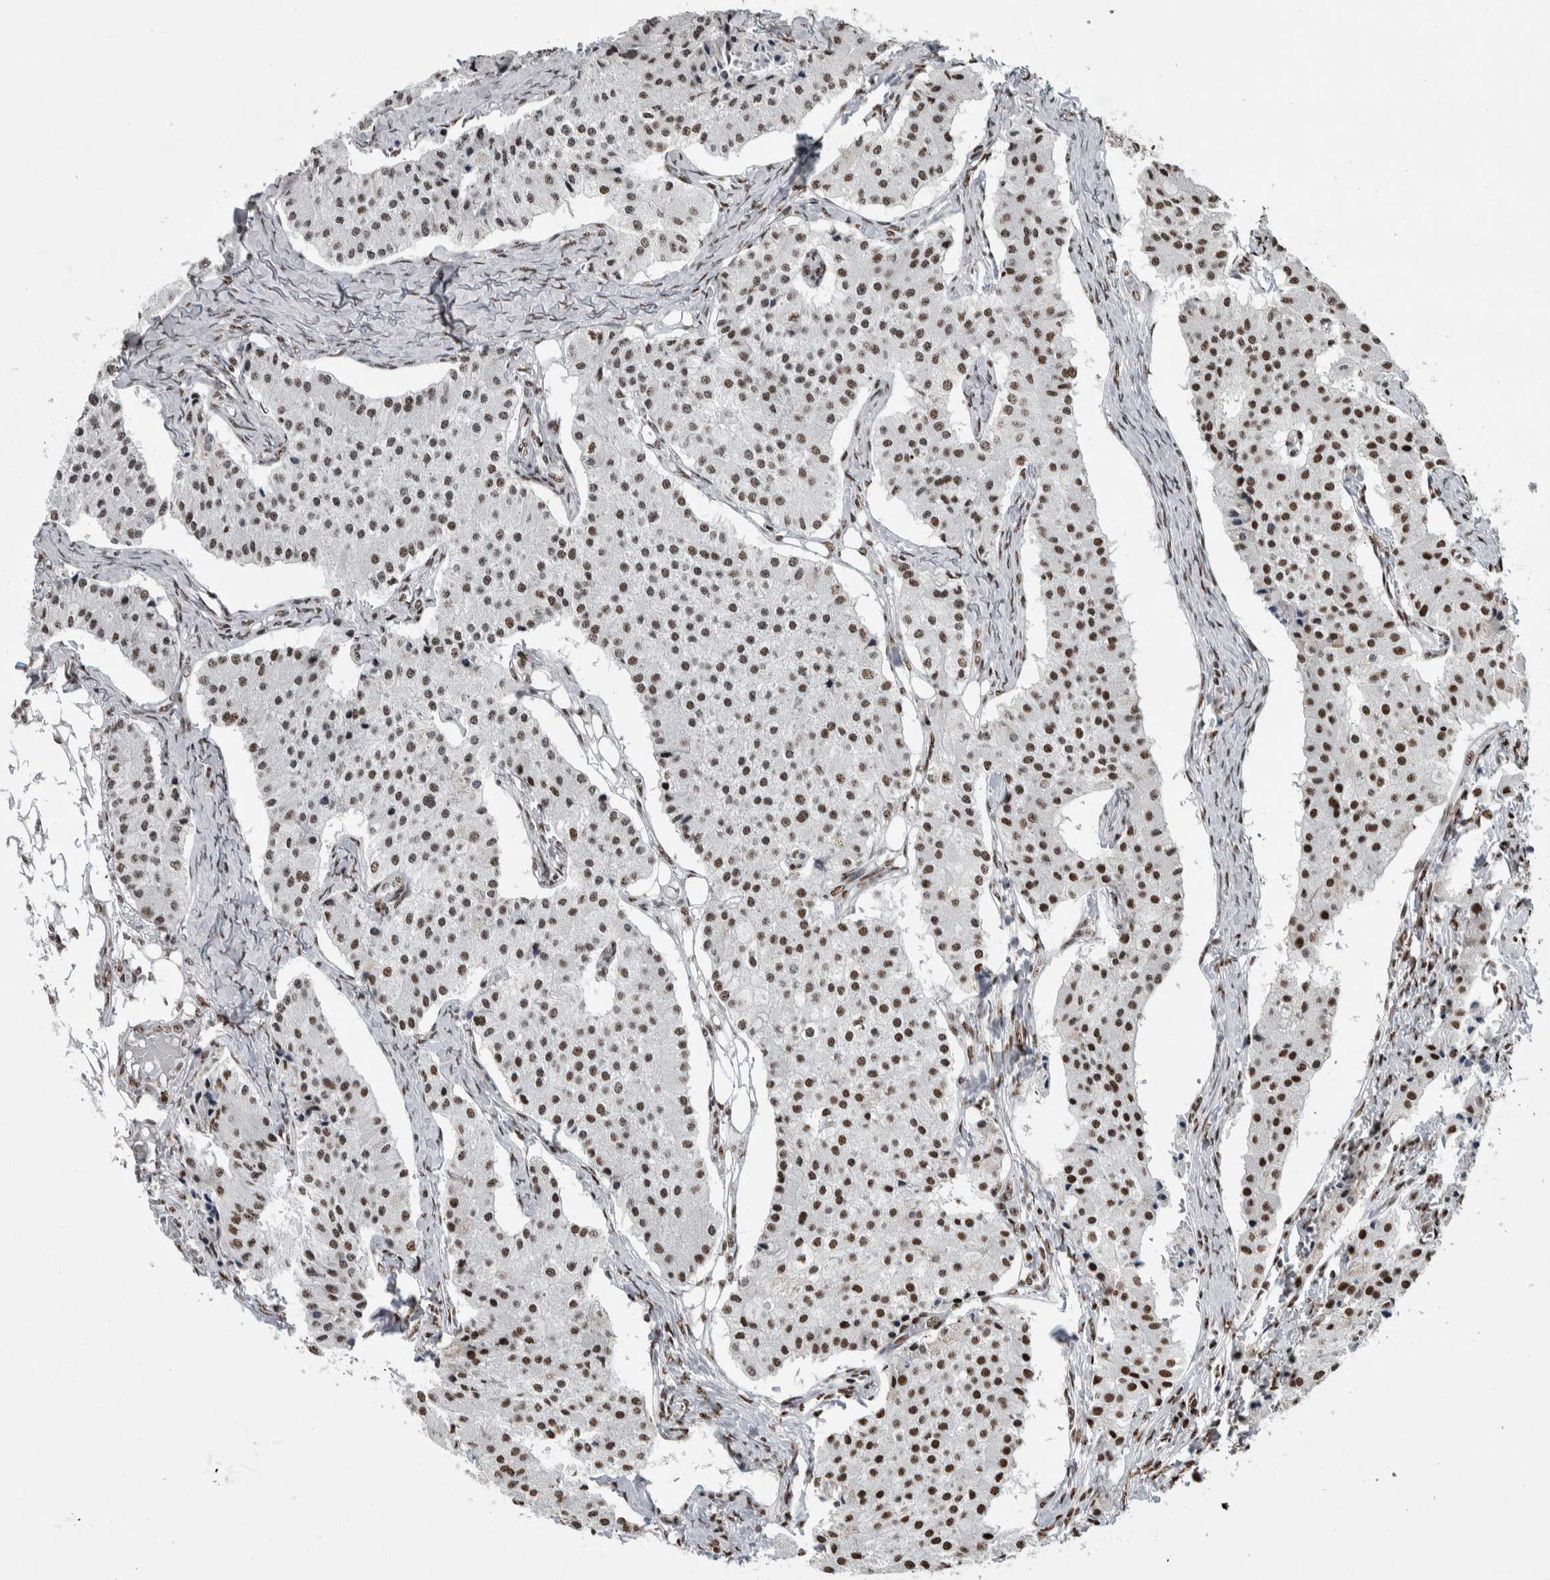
{"staining": {"intensity": "moderate", "quantity": ">75%", "location": "nuclear"}, "tissue": "carcinoid", "cell_type": "Tumor cells", "image_type": "cancer", "snomed": [{"axis": "morphology", "description": "Carcinoid, malignant, NOS"}, {"axis": "topography", "description": "Colon"}], "caption": "Immunohistochemistry (IHC) photomicrograph of human malignant carcinoid stained for a protein (brown), which exhibits medium levels of moderate nuclear positivity in approximately >75% of tumor cells.", "gene": "NCL", "patient": {"sex": "female", "age": 52}}